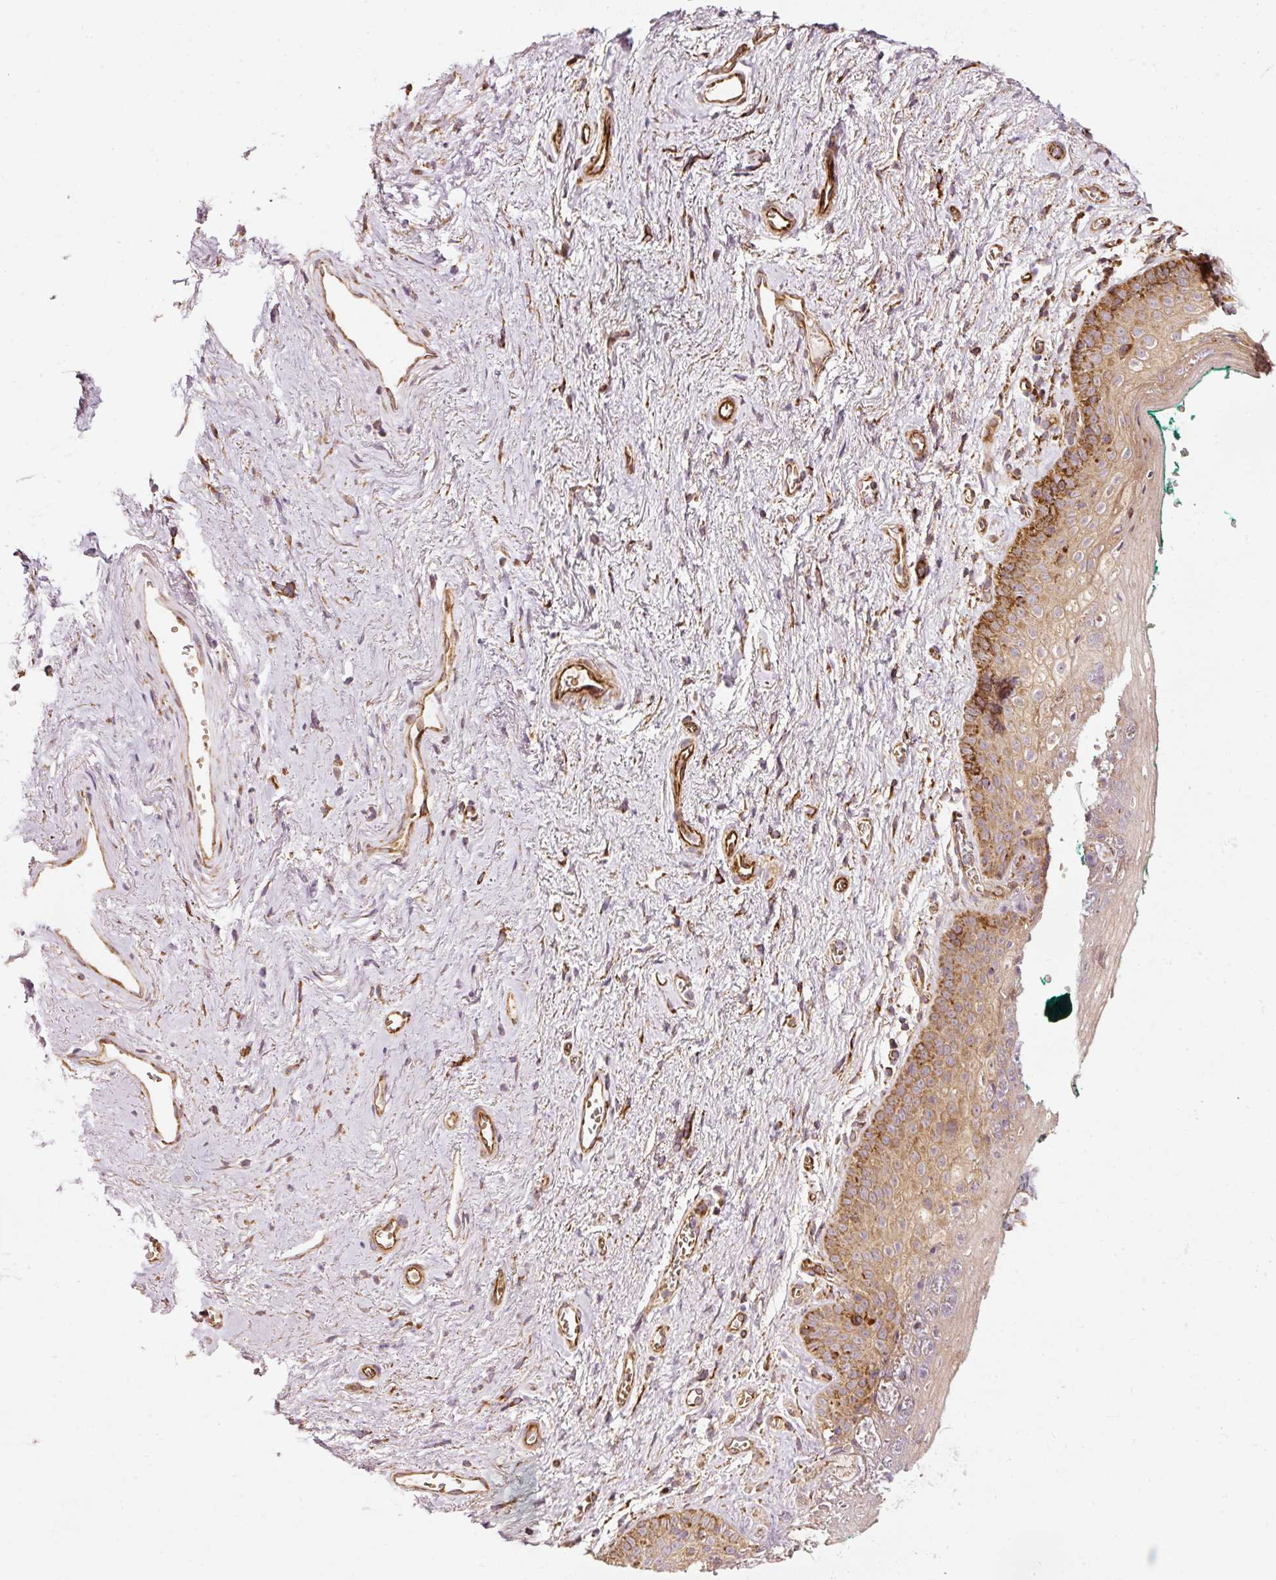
{"staining": {"intensity": "strong", "quantity": "25%-75%", "location": "cytoplasmic/membranous"}, "tissue": "vagina", "cell_type": "Squamous epithelial cells", "image_type": "normal", "snomed": [{"axis": "morphology", "description": "Normal tissue, NOS"}, {"axis": "topography", "description": "Vulva"}, {"axis": "topography", "description": "Vagina"}, {"axis": "topography", "description": "Peripheral nerve tissue"}], "caption": "High-magnification brightfield microscopy of benign vagina stained with DAB (brown) and counterstained with hematoxylin (blue). squamous epithelial cells exhibit strong cytoplasmic/membranous positivity is identified in about25%-75% of cells. The staining was performed using DAB, with brown indicating positive protein expression. Nuclei are stained blue with hematoxylin.", "gene": "ISCU", "patient": {"sex": "female", "age": 66}}